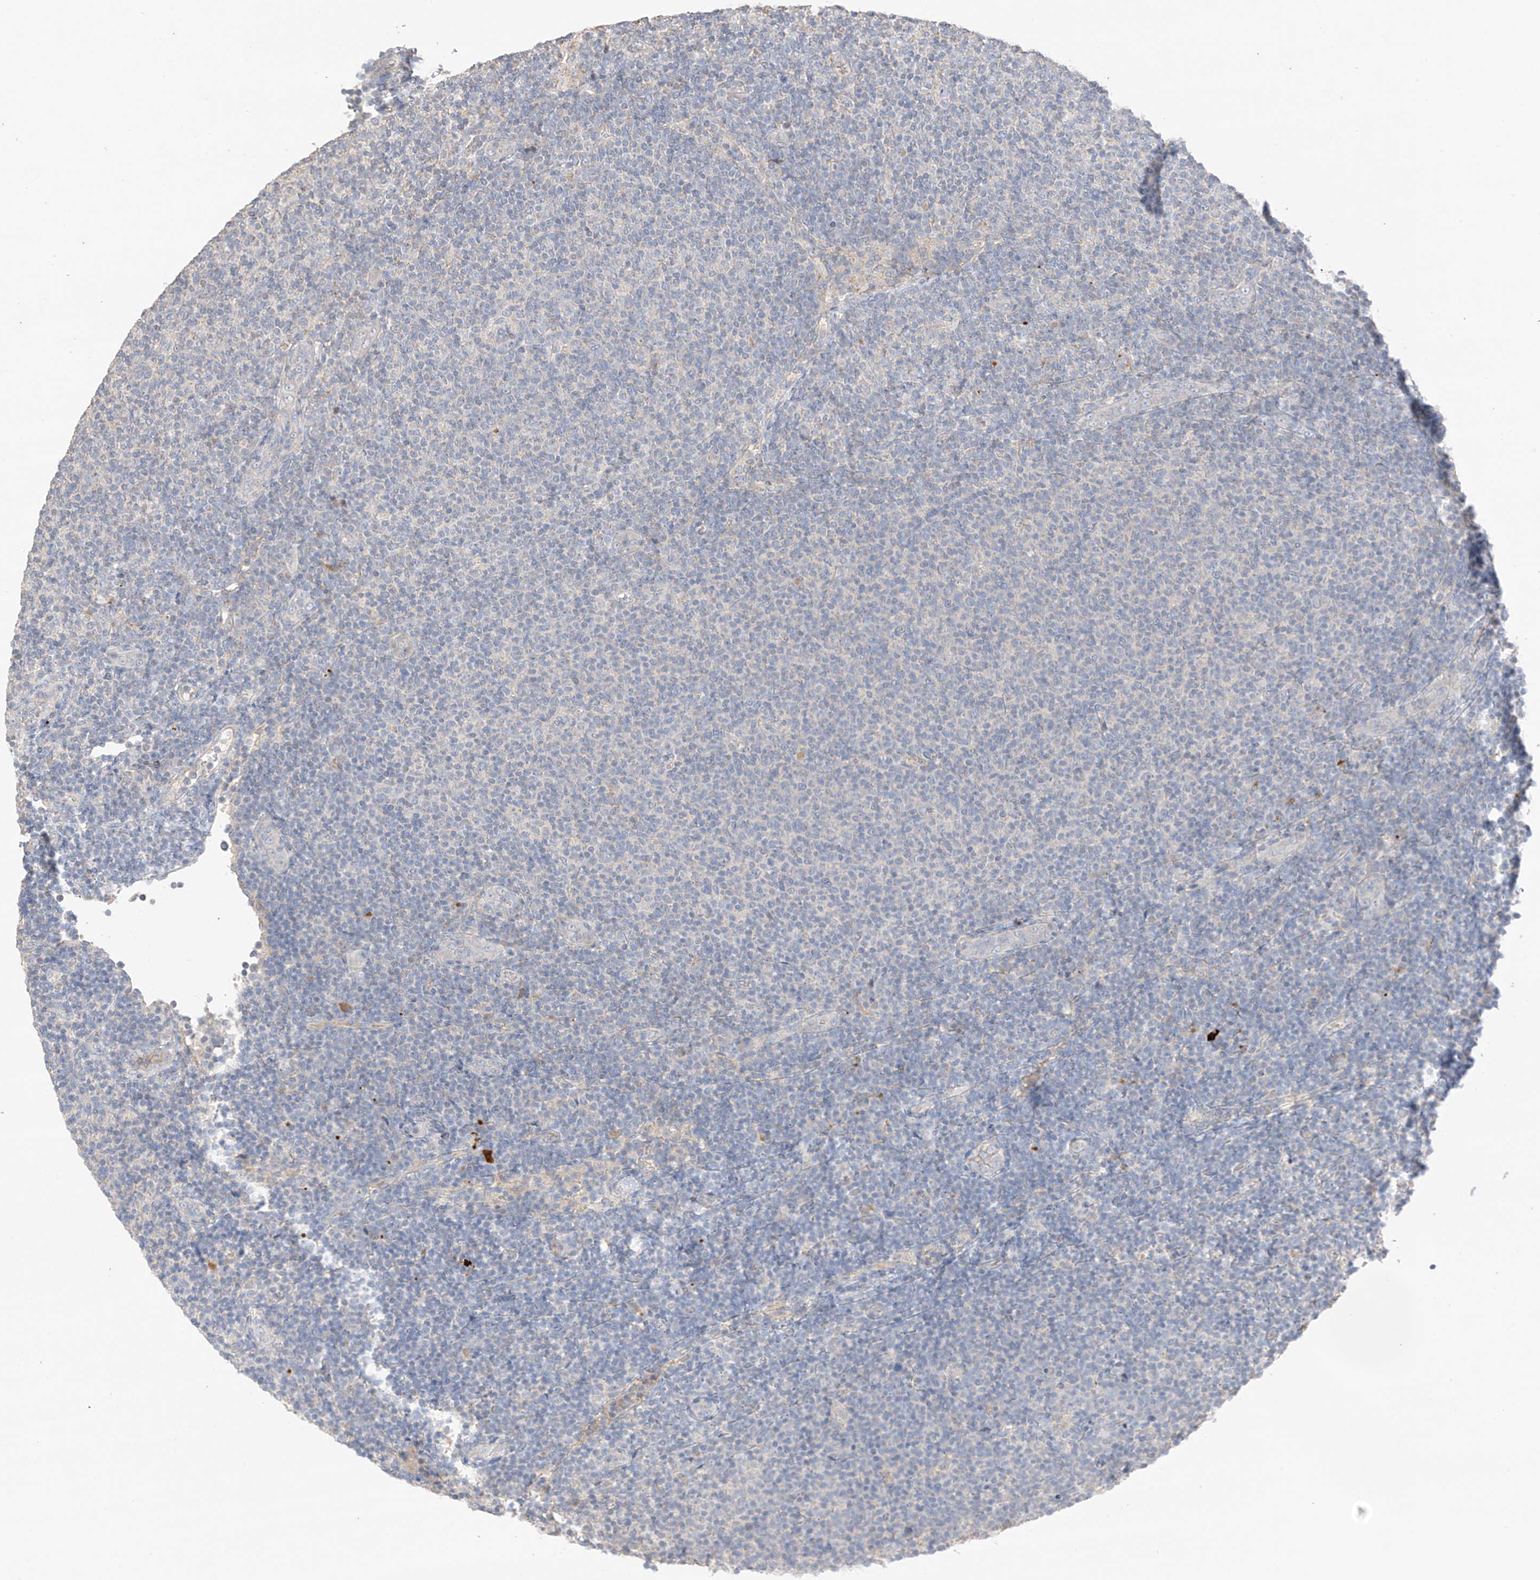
{"staining": {"intensity": "negative", "quantity": "none", "location": "none"}, "tissue": "lymphoma", "cell_type": "Tumor cells", "image_type": "cancer", "snomed": [{"axis": "morphology", "description": "Malignant lymphoma, non-Hodgkin's type, Low grade"}, {"axis": "topography", "description": "Lymph node"}], "caption": "Immunohistochemistry (IHC) micrograph of neoplastic tissue: lymphoma stained with DAB shows no significant protein positivity in tumor cells. (Brightfield microscopy of DAB (3,3'-diaminobenzidine) immunohistochemistry (IHC) at high magnification).", "gene": "CAPN13", "patient": {"sex": "male", "age": 66}}